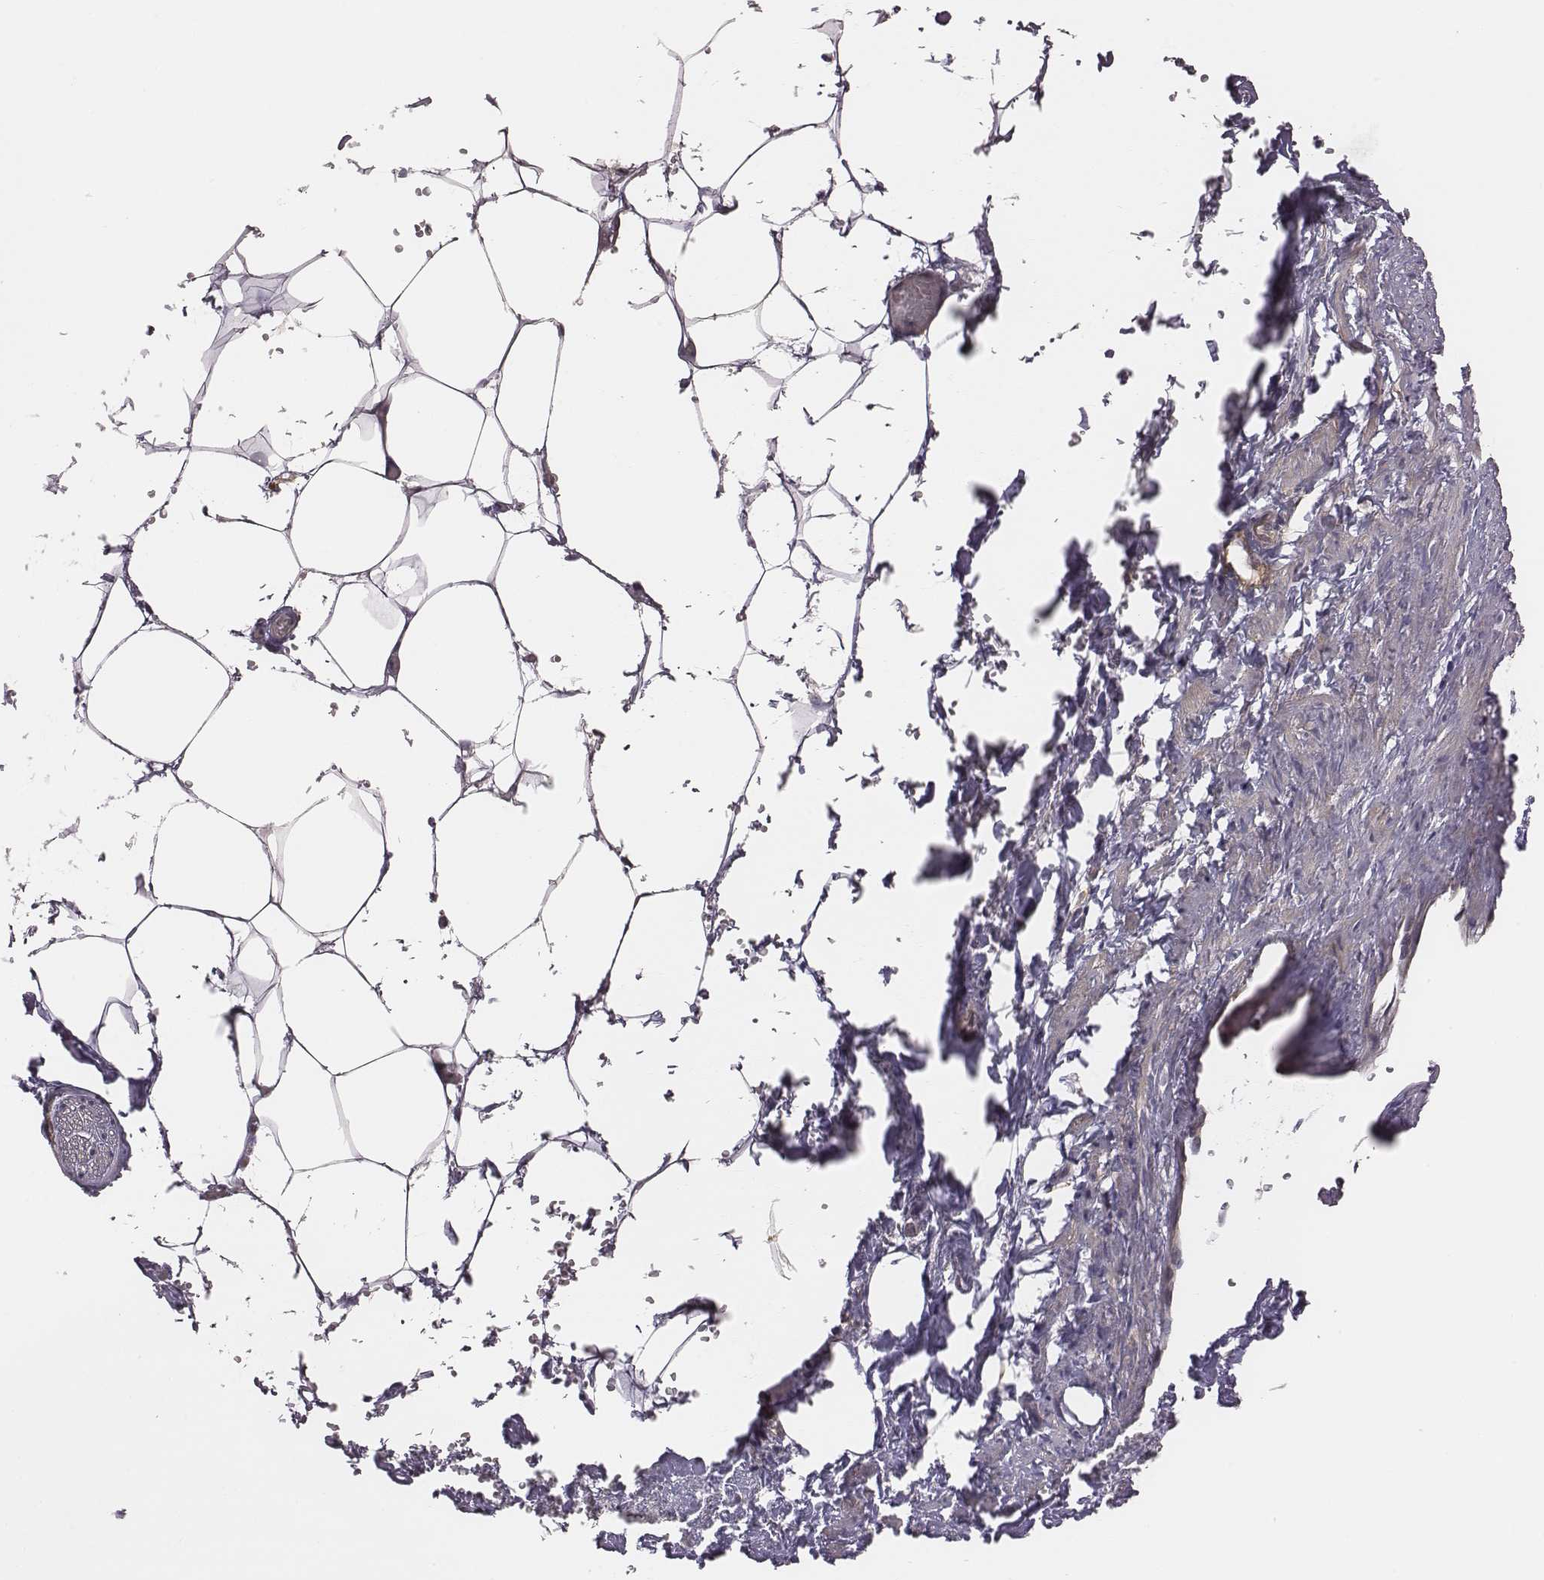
{"staining": {"intensity": "negative", "quantity": "none", "location": "none"}, "tissue": "adipose tissue", "cell_type": "Adipocytes", "image_type": "normal", "snomed": [{"axis": "morphology", "description": "Normal tissue, NOS"}, {"axis": "topography", "description": "Prostate"}, {"axis": "topography", "description": "Peripheral nerve tissue"}], "caption": "The histopathology image reveals no staining of adipocytes in unremarkable adipose tissue. The staining is performed using DAB brown chromogen with nuclei counter-stained in using hematoxylin.", "gene": "SCARF1", "patient": {"sex": "male", "age": 55}}